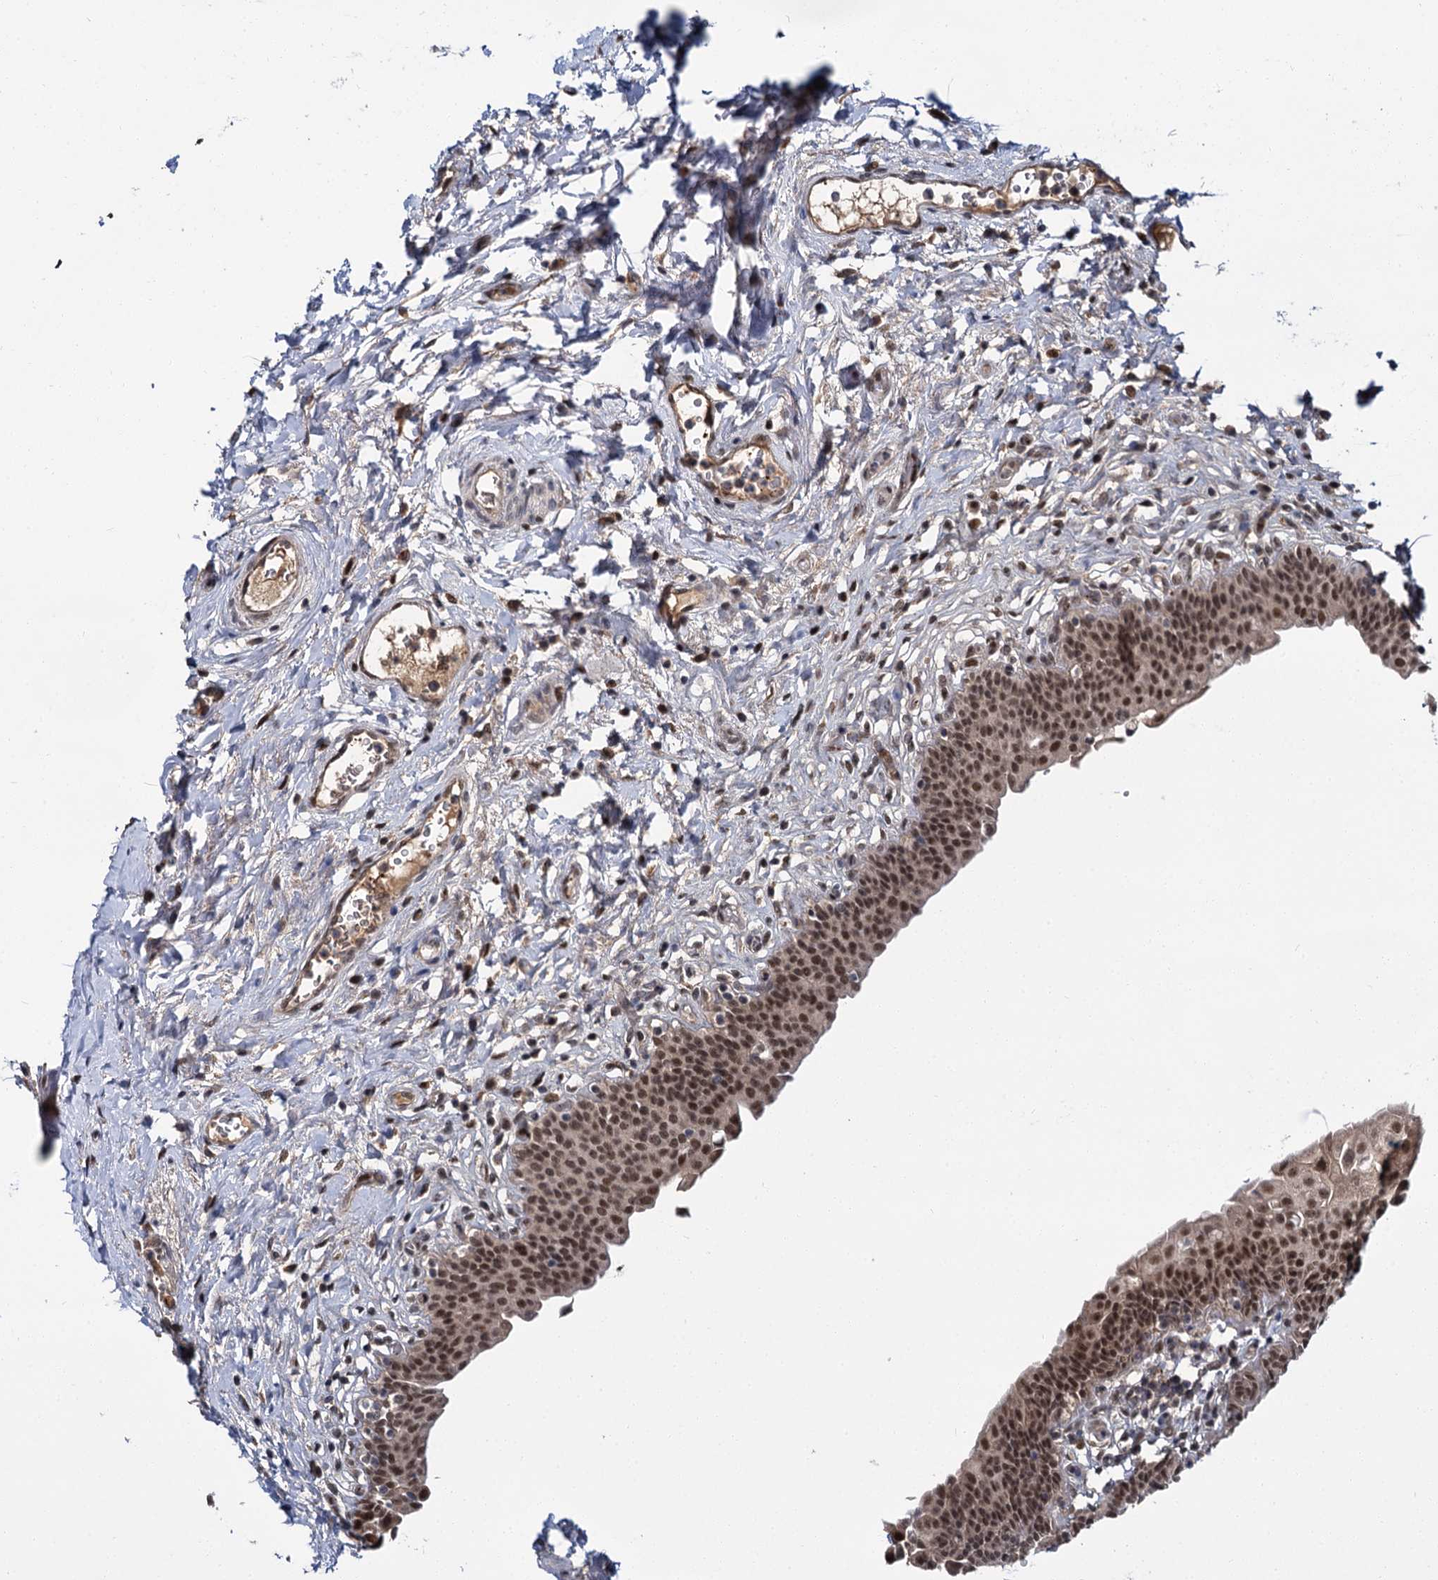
{"staining": {"intensity": "strong", "quantity": ">75%", "location": "nuclear"}, "tissue": "urinary bladder", "cell_type": "Urothelial cells", "image_type": "normal", "snomed": [{"axis": "morphology", "description": "Normal tissue, NOS"}, {"axis": "topography", "description": "Urinary bladder"}], "caption": "IHC histopathology image of unremarkable urinary bladder: urinary bladder stained using IHC demonstrates high levels of strong protein expression localized specifically in the nuclear of urothelial cells, appearing as a nuclear brown color.", "gene": "MBD6", "patient": {"sex": "male", "age": 83}}